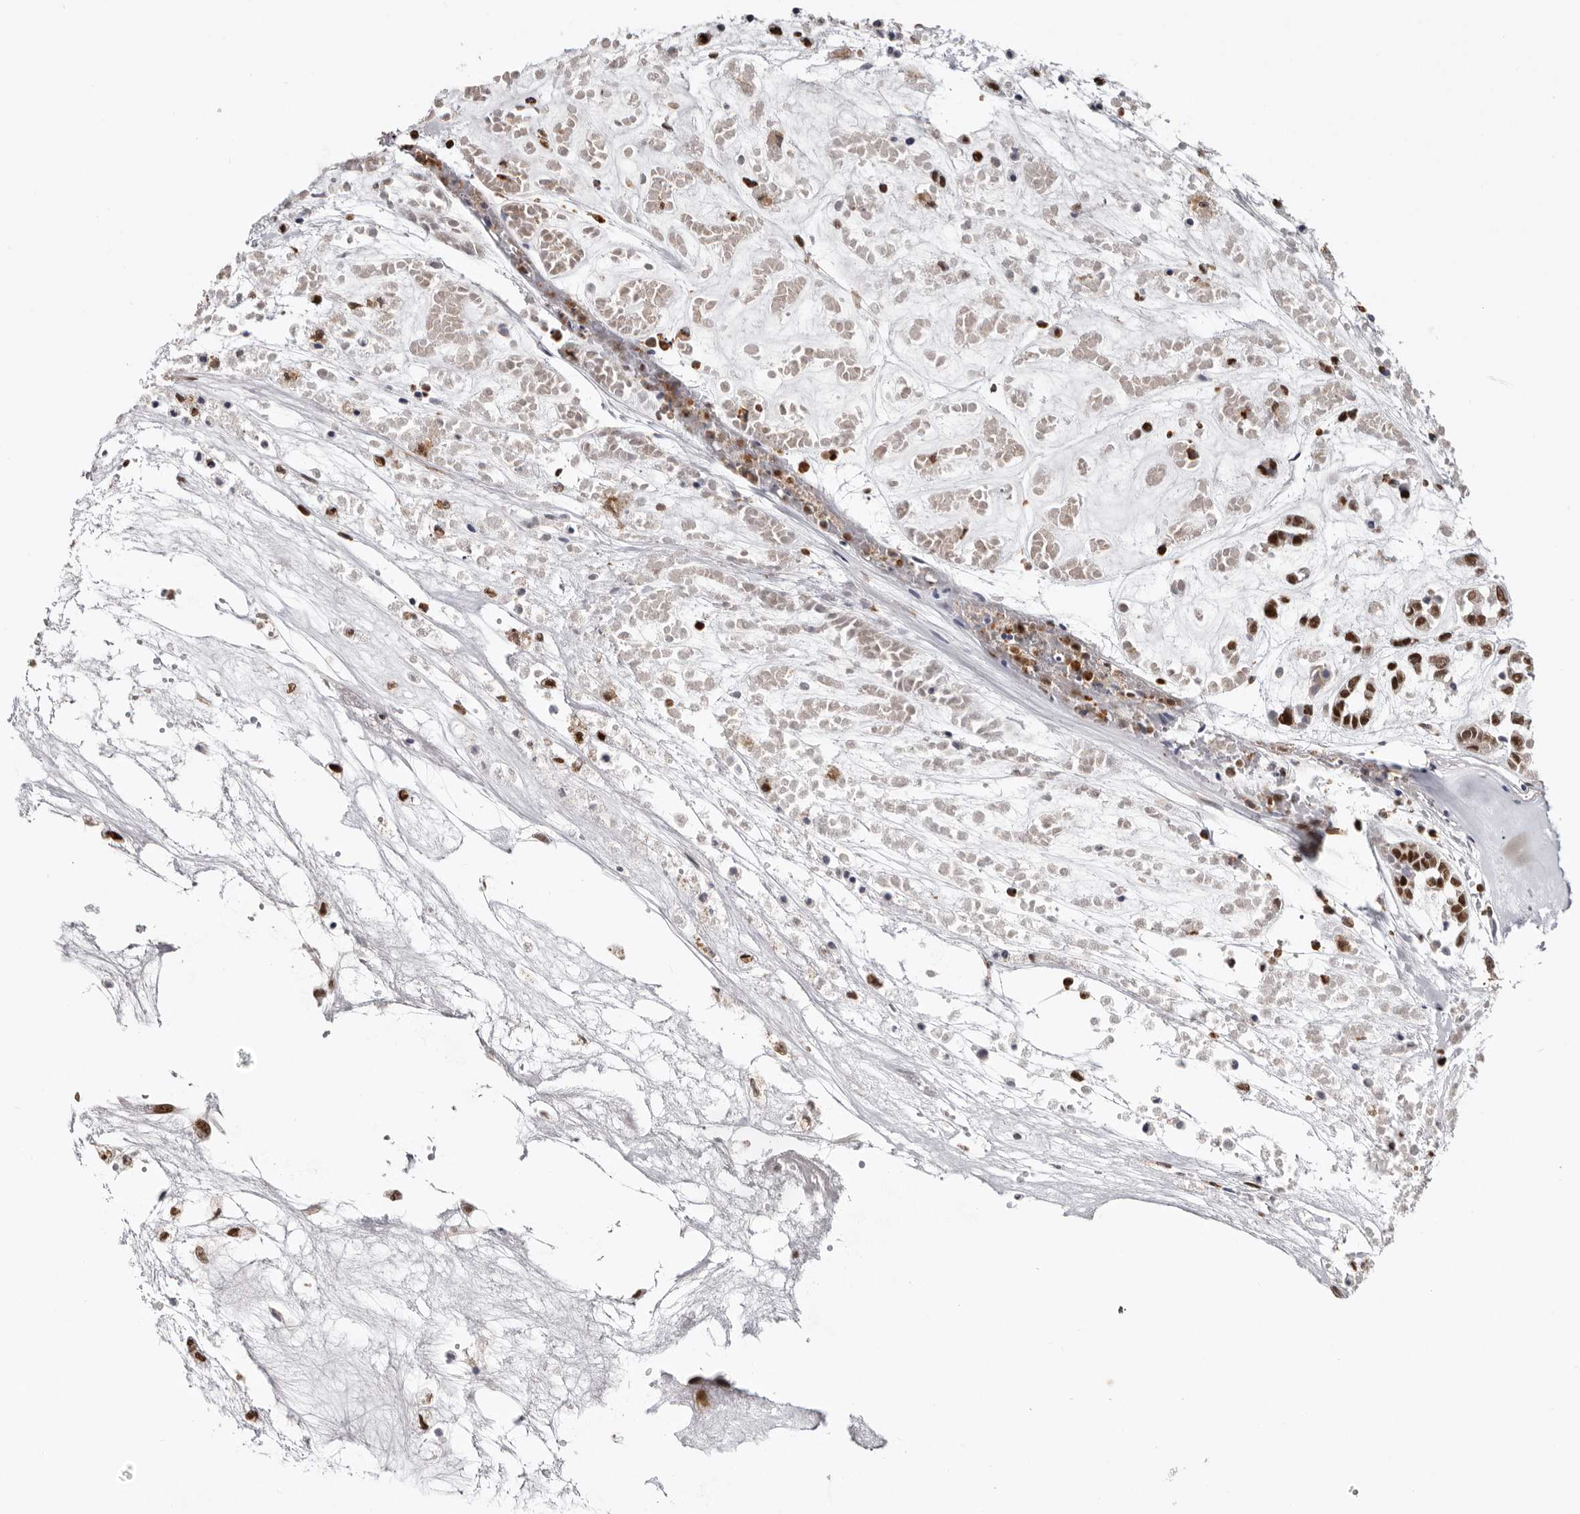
{"staining": {"intensity": "moderate", "quantity": ">75%", "location": "nuclear"}, "tissue": "head and neck cancer", "cell_type": "Tumor cells", "image_type": "cancer", "snomed": [{"axis": "morphology", "description": "Adenocarcinoma, NOS"}, {"axis": "morphology", "description": "Adenoma, NOS"}, {"axis": "topography", "description": "Head-Neck"}], "caption": "Protein staining displays moderate nuclear staining in about >75% of tumor cells in head and neck cancer (adenoma).", "gene": "SMAD7", "patient": {"sex": "female", "age": 55}}